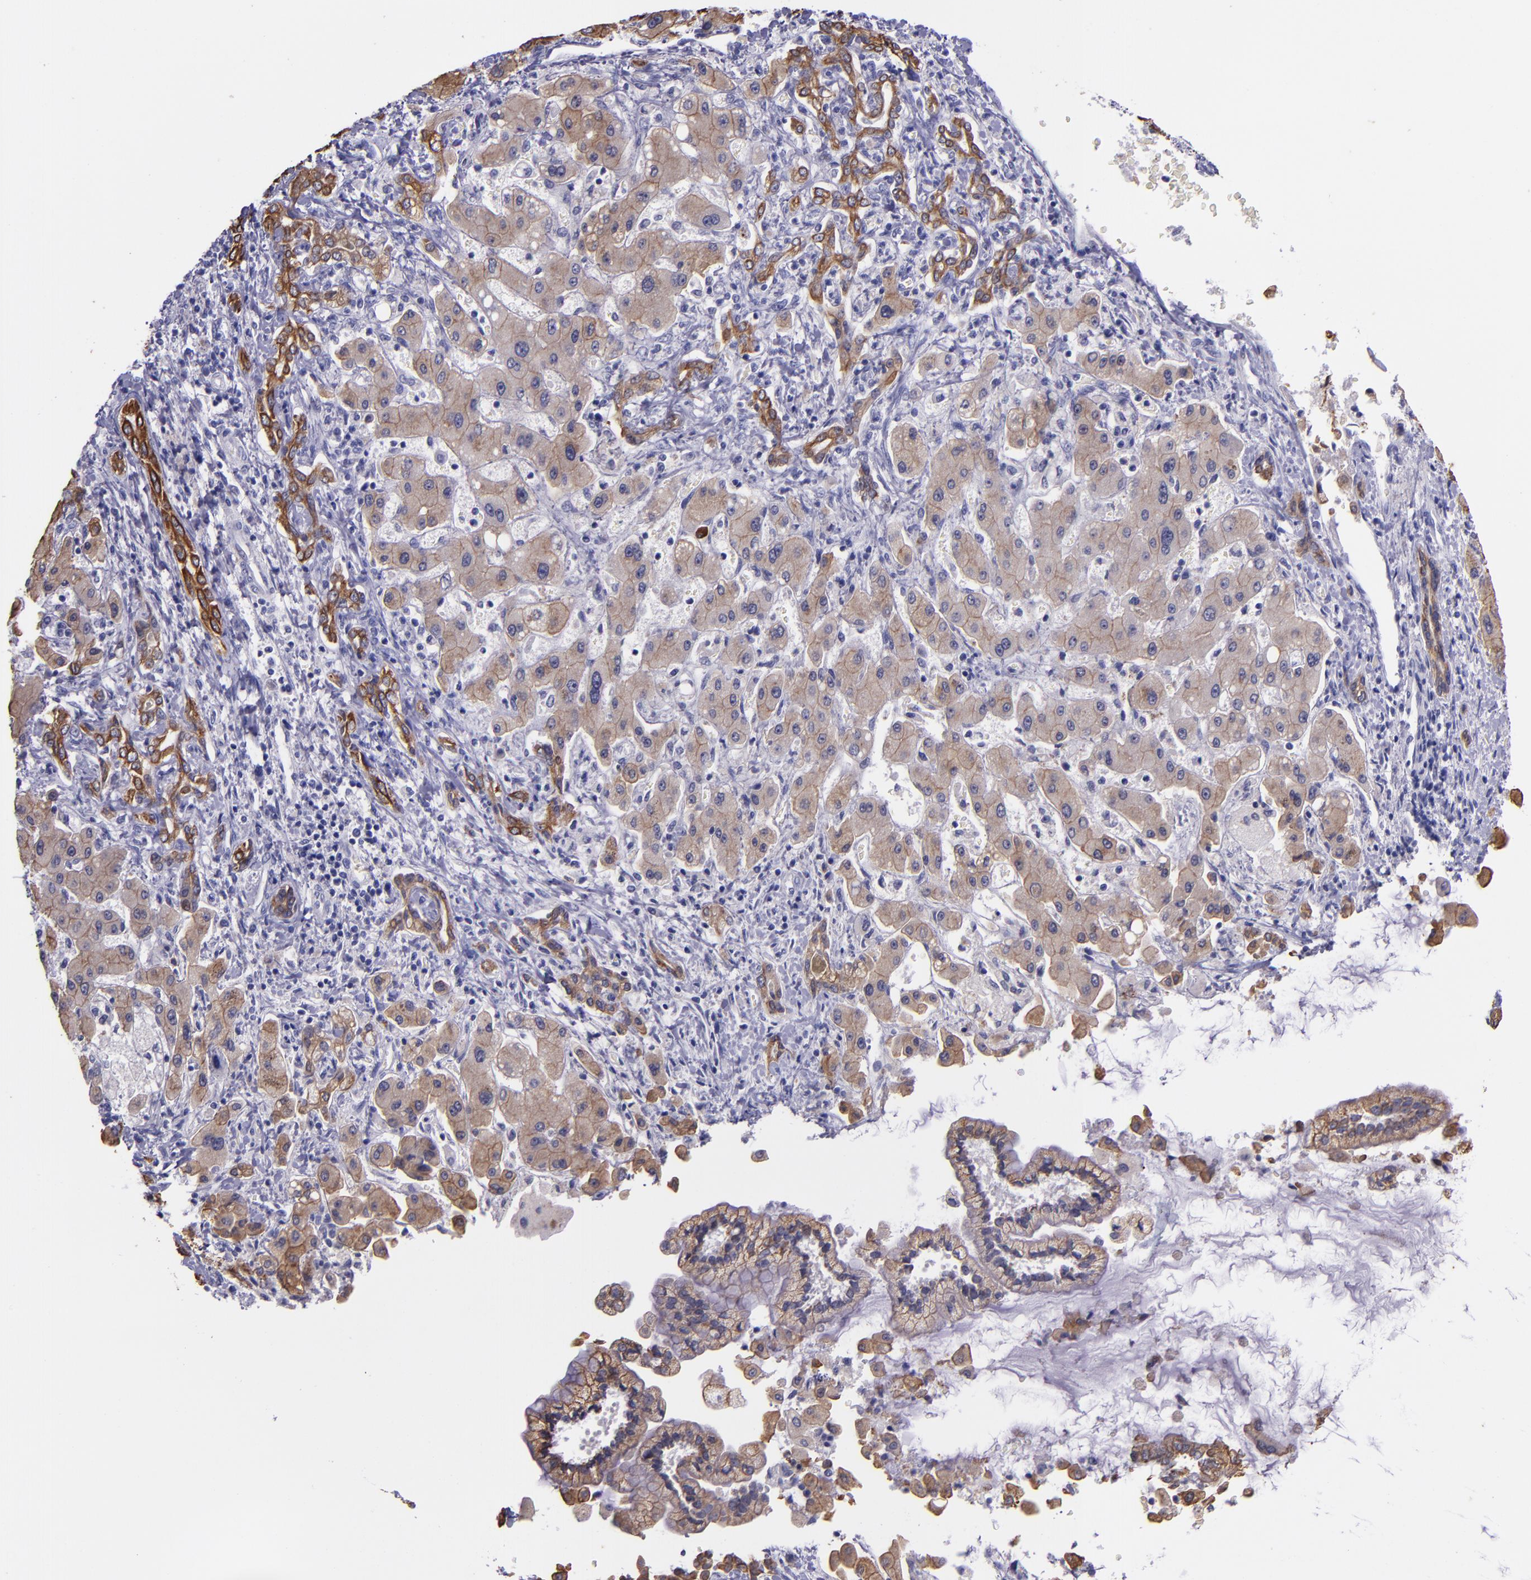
{"staining": {"intensity": "moderate", "quantity": ">75%", "location": "cytoplasmic/membranous"}, "tissue": "liver cancer", "cell_type": "Tumor cells", "image_type": "cancer", "snomed": [{"axis": "morphology", "description": "Cholangiocarcinoma"}, {"axis": "topography", "description": "Liver"}], "caption": "Liver cancer (cholangiocarcinoma) stained for a protein (brown) reveals moderate cytoplasmic/membranous positive expression in approximately >75% of tumor cells.", "gene": "KRT4", "patient": {"sex": "male", "age": 50}}